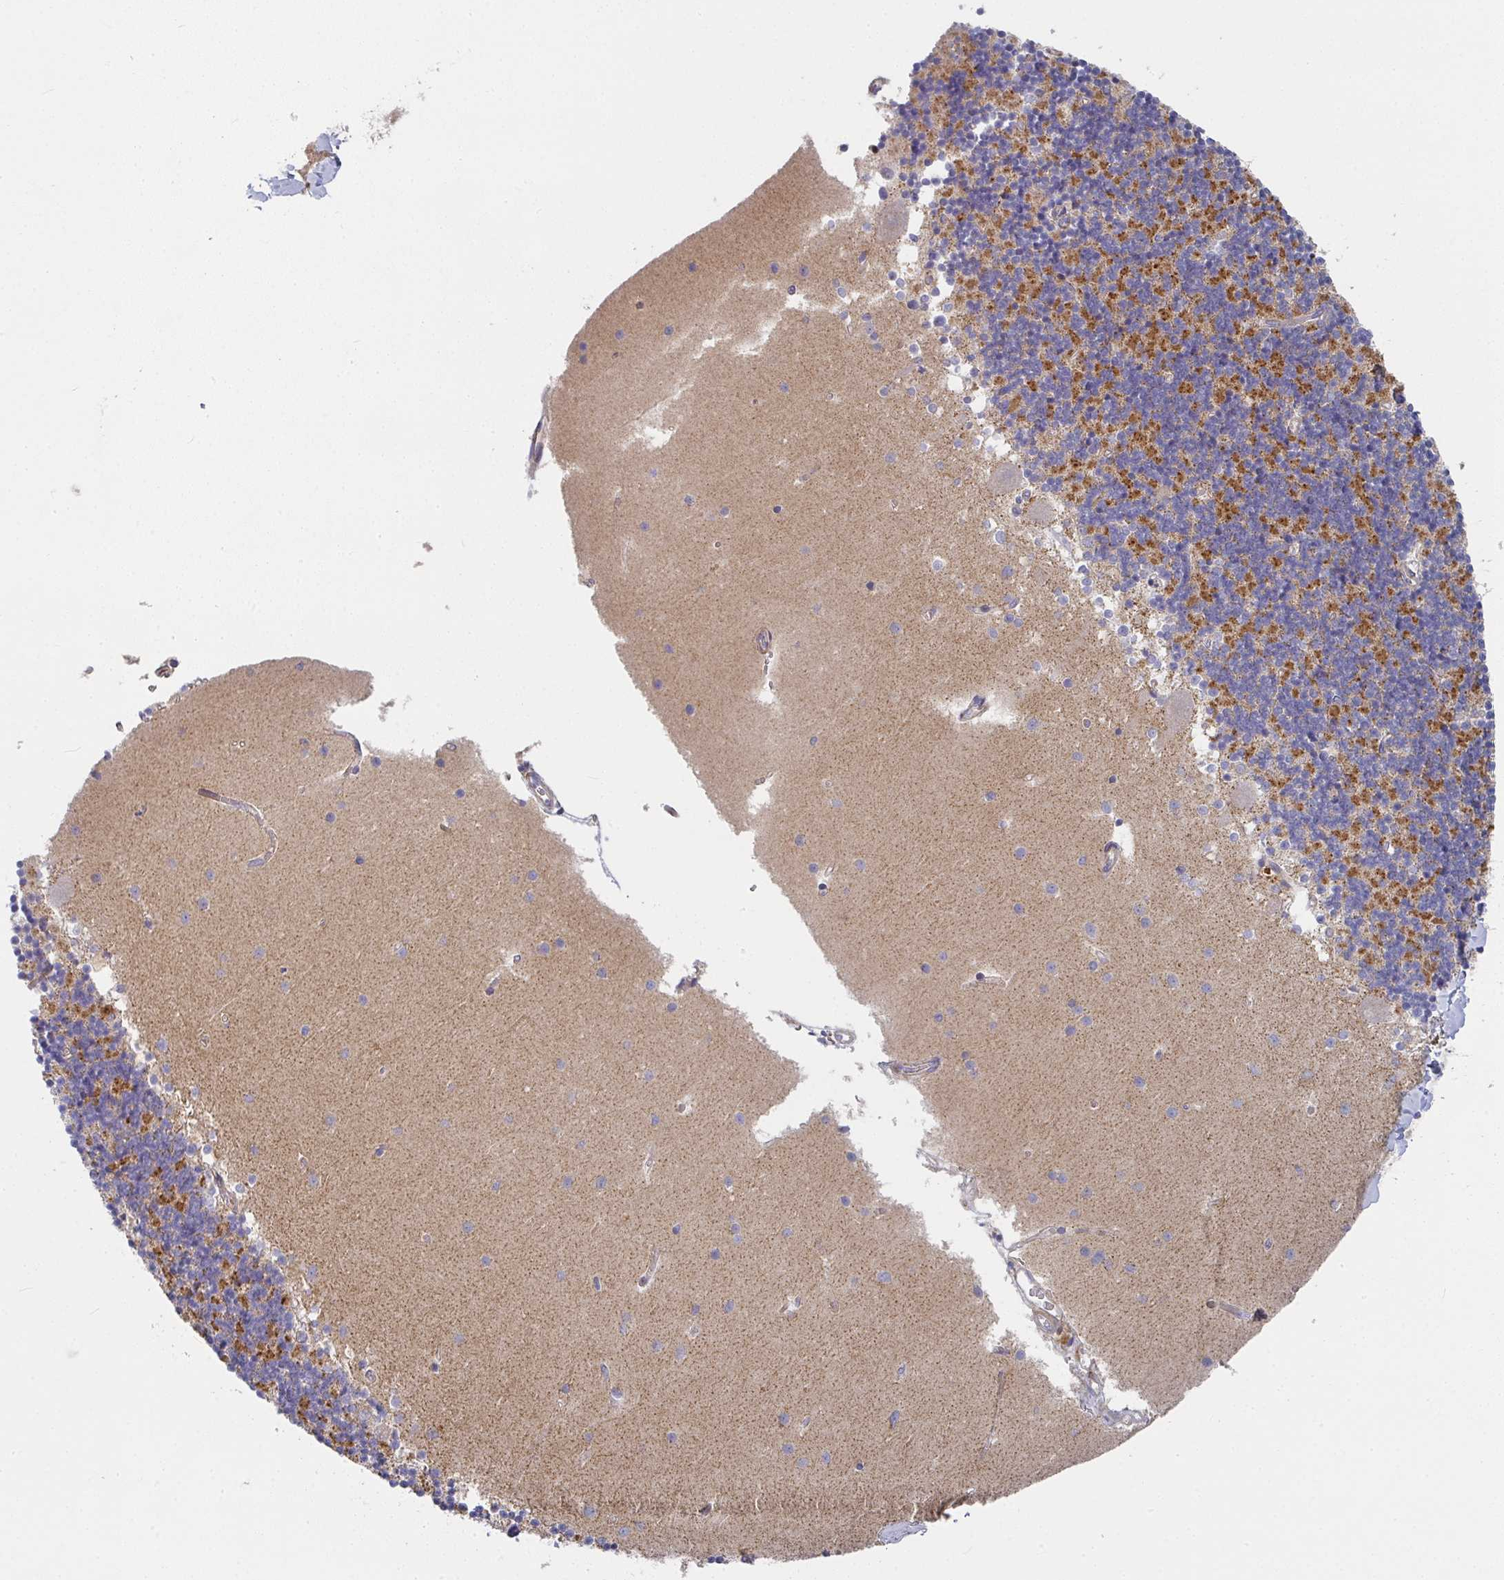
{"staining": {"intensity": "strong", "quantity": "25%-75%", "location": "cytoplasmic/membranous"}, "tissue": "cerebellum", "cell_type": "Cells in granular layer", "image_type": "normal", "snomed": [{"axis": "morphology", "description": "Normal tissue, NOS"}, {"axis": "topography", "description": "Cerebellum"}], "caption": "IHC photomicrograph of unremarkable cerebellum: human cerebellum stained using immunohistochemistry (IHC) demonstrates high levels of strong protein expression localized specifically in the cytoplasmic/membranous of cells in granular layer, appearing as a cytoplasmic/membranous brown color.", "gene": "RHEBL1", "patient": {"sex": "male", "age": 54}}